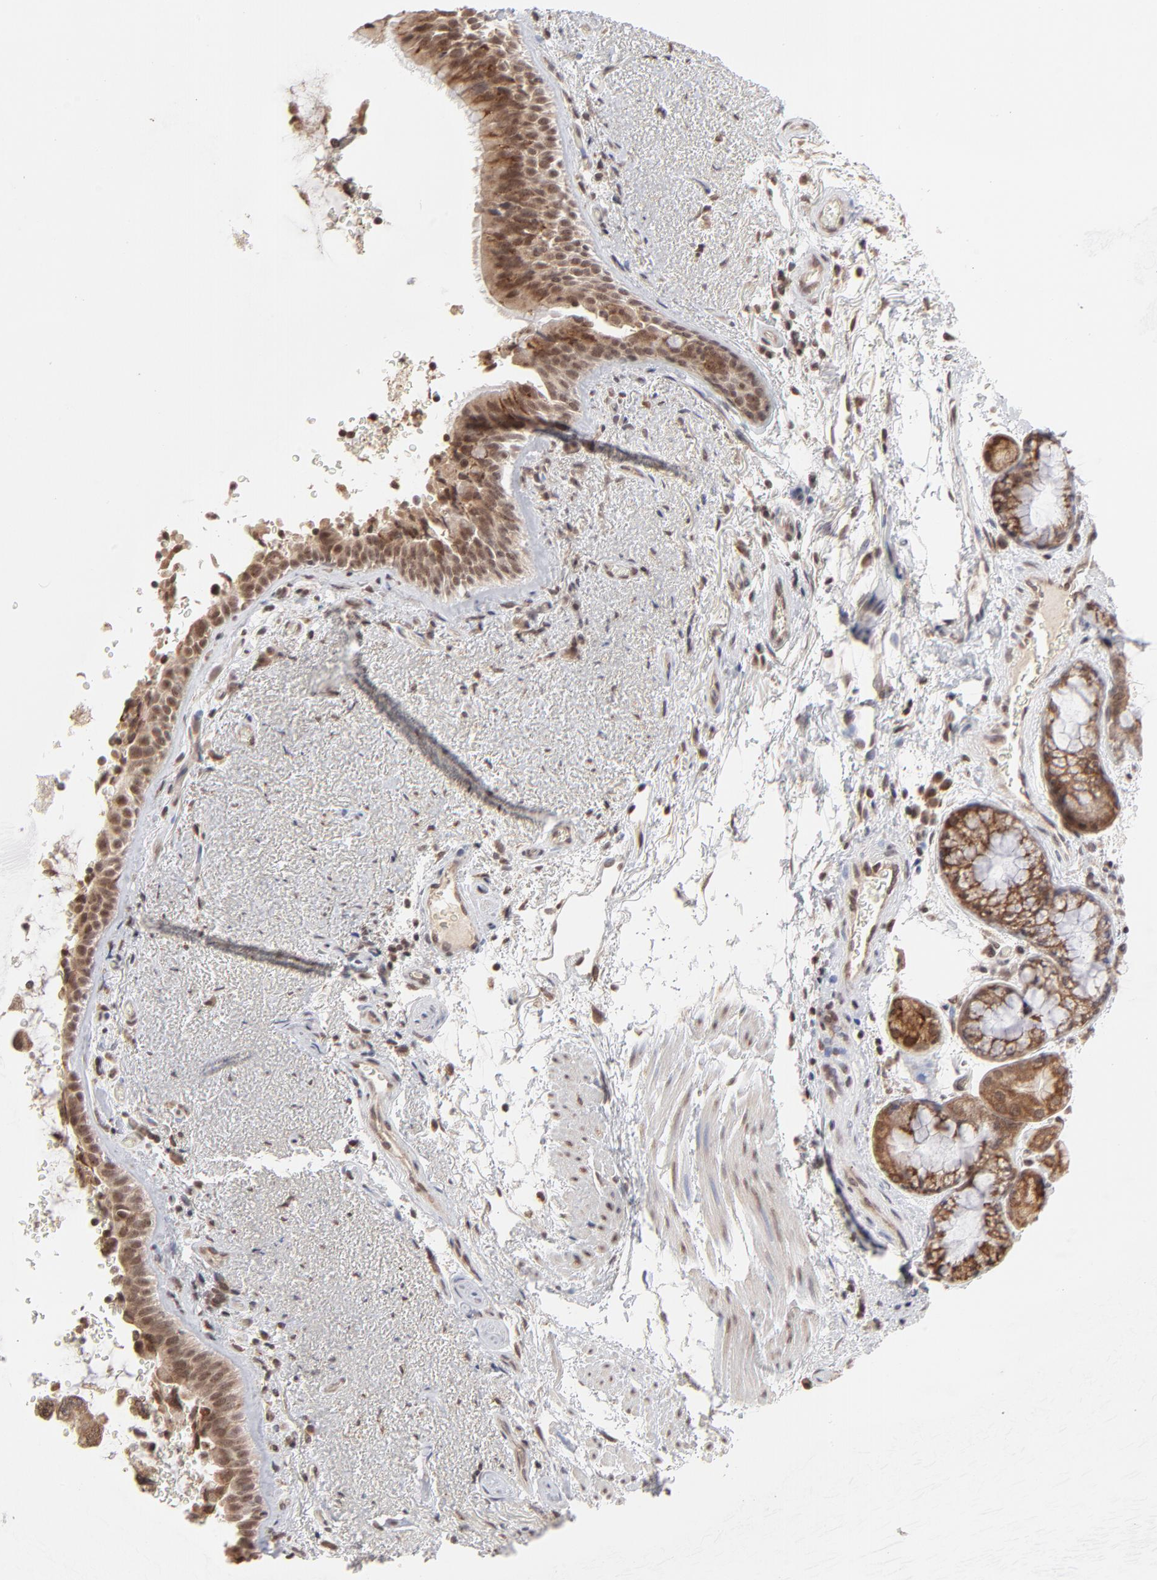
{"staining": {"intensity": "moderate", "quantity": ">75%", "location": "cytoplasmic/membranous,nuclear"}, "tissue": "bronchus", "cell_type": "Respiratory epithelial cells", "image_type": "normal", "snomed": [{"axis": "morphology", "description": "Normal tissue, NOS"}, {"axis": "topography", "description": "Bronchus"}], "caption": "Immunohistochemical staining of unremarkable human bronchus shows moderate cytoplasmic/membranous,nuclear protein expression in approximately >75% of respiratory epithelial cells. (brown staining indicates protein expression, while blue staining denotes nuclei).", "gene": "ARIH1", "patient": {"sex": "female", "age": 54}}